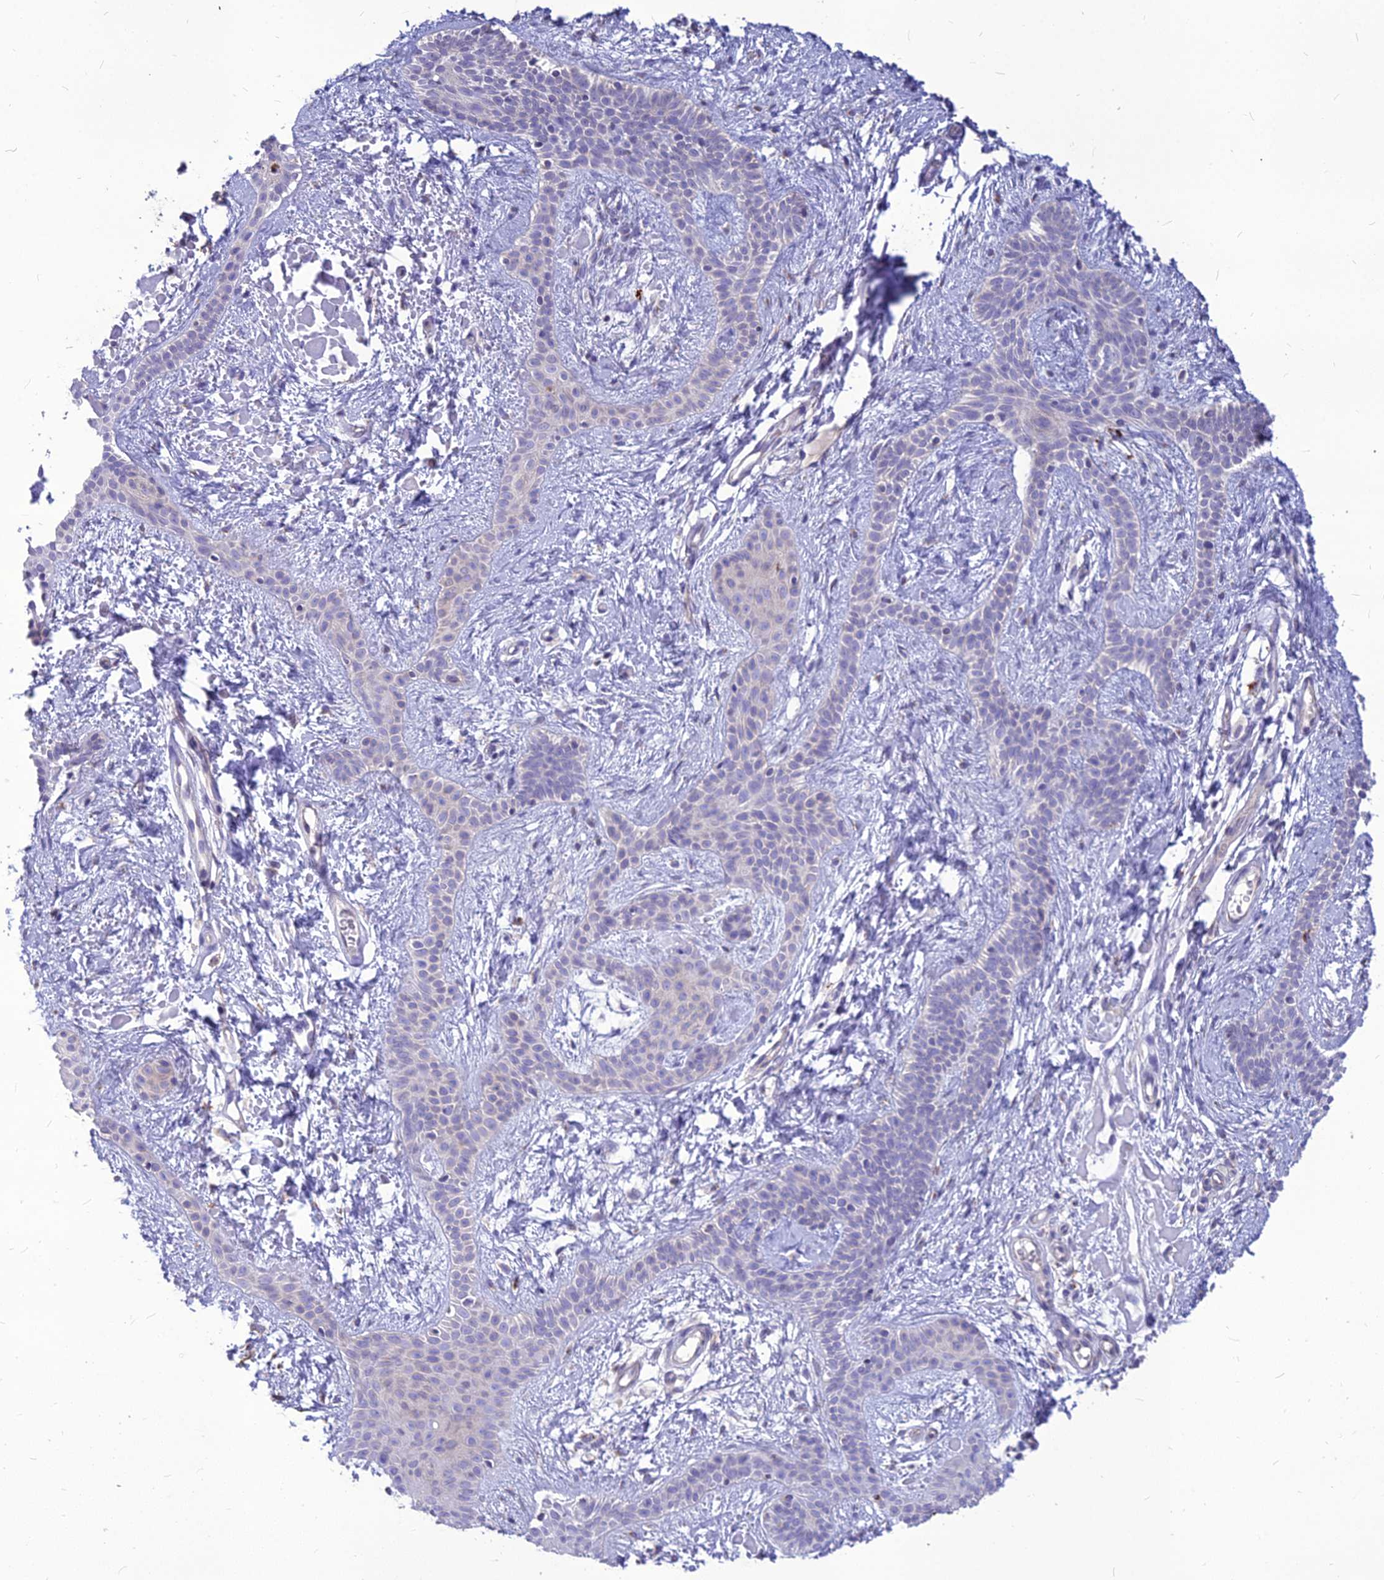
{"staining": {"intensity": "negative", "quantity": "none", "location": "none"}, "tissue": "skin cancer", "cell_type": "Tumor cells", "image_type": "cancer", "snomed": [{"axis": "morphology", "description": "Basal cell carcinoma"}, {"axis": "topography", "description": "Skin"}], "caption": "Immunohistochemical staining of skin basal cell carcinoma shows no significant positivity in tumor cells.", "gene": "PCED1B", "patient": {"sex": "male", "age": 78}}